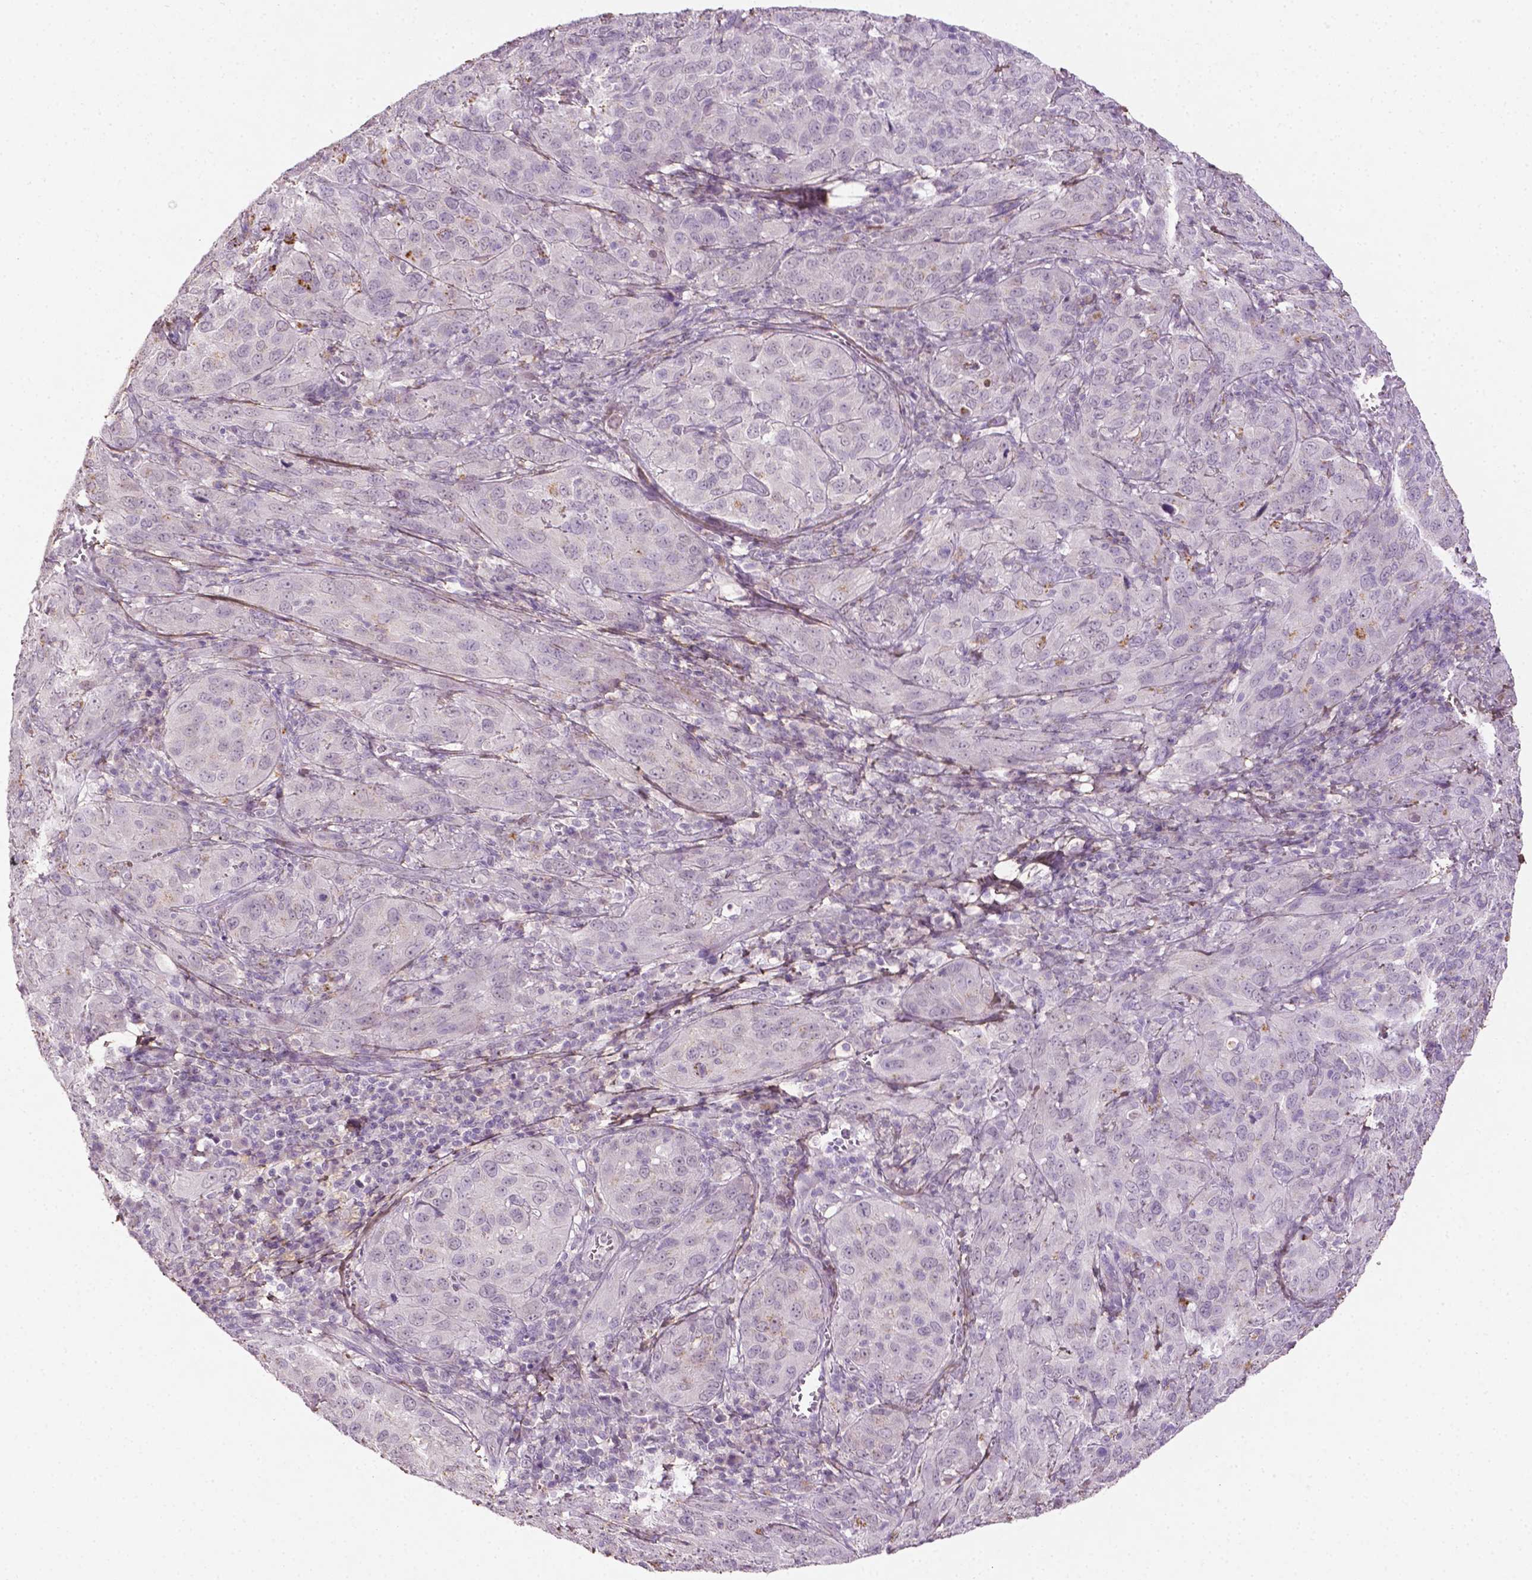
{"staining": {"intensity": "negative", "quantity": "none", "location": "none"}, "tissue": "cervical cancer", "cell_type": "Tumor cells", "image_type": "cancer", "snomed": [{"axis": "morphology", "description": "Normal tissue, NOS"}, {"axis": "morphology", "description": "Squamous cell carcinoma, NOS"}, {"axis": "topography", "description": "Cervix"}], "caption": "Immunohistochemistry (IHC) histopathology image of cervical cancer (squamous cell carcinoma) stained for a protein (brown), which reveals no positivity in tumor cells.", "gene": "DLG2", "patient": {"sex": "female", "age": 51}}